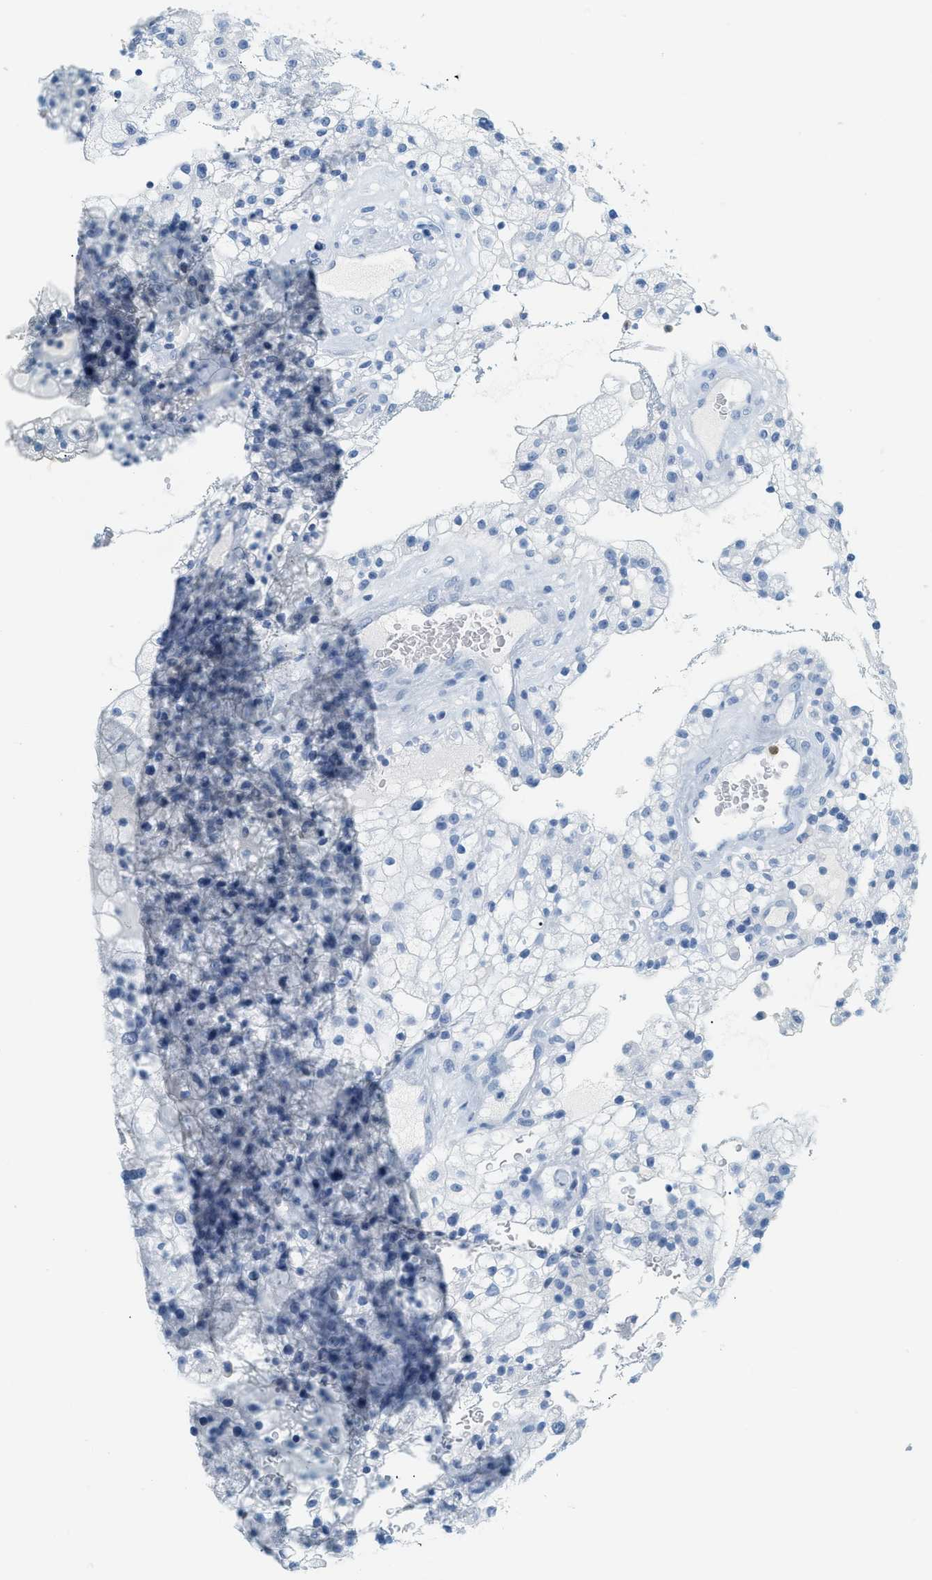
{"staining": {"intensity": "negative", "quantity": "none", "location": "none"}, "tissue": "renal cancer", "cell_type": "Tumor cells", "image_type": "cancer", "snomed": [{"axis": "morphology", "description": "Adenocarcinoma, NOS"}, {"axis": "topography", "description": "Kidney"}], "caption": "Tumor cells show no significant staining in renal cancer (adenocarcinoma).", "gene": "LCN2", "patient": {"sex": "female", "age": 52}}